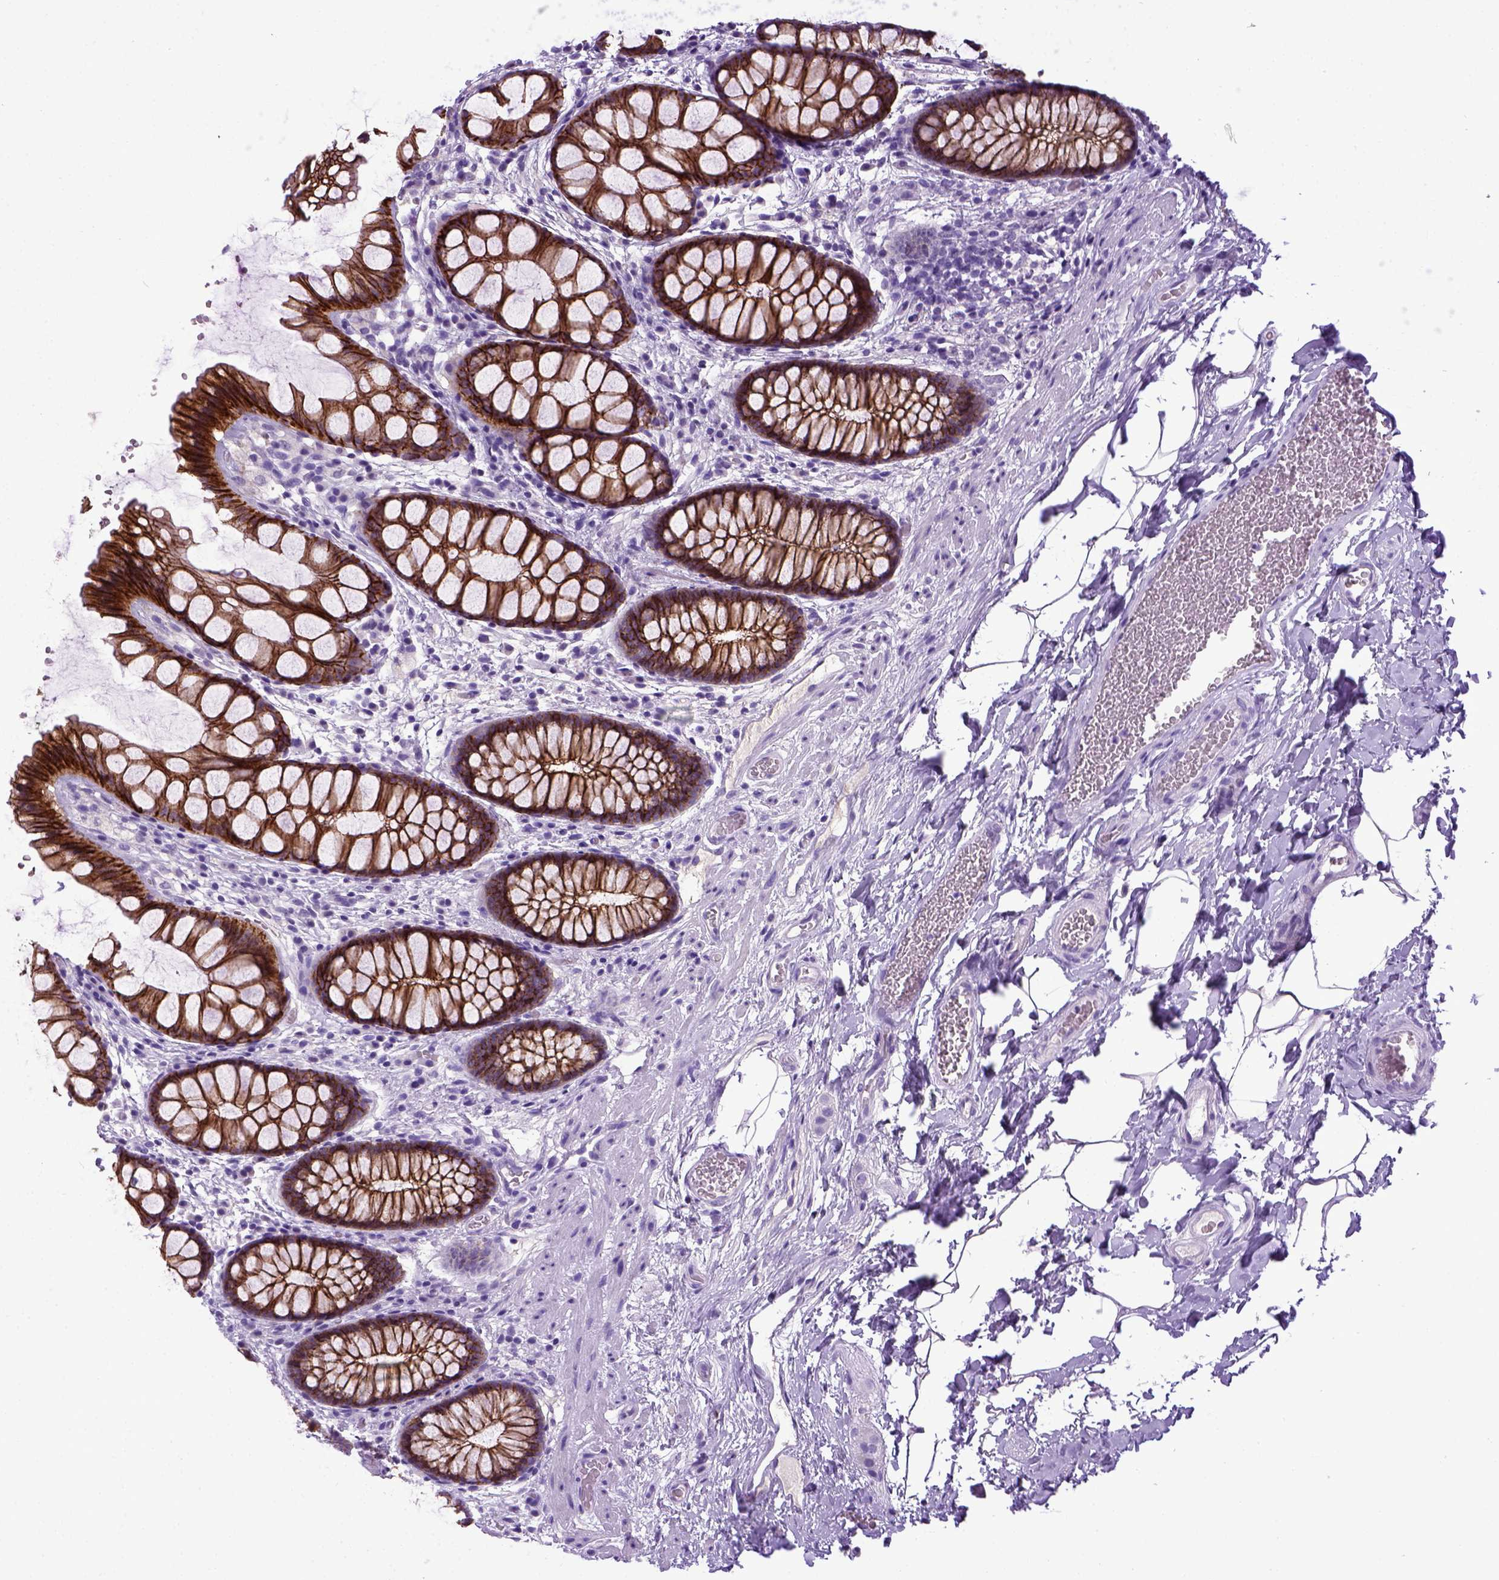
{"staining": {"intensity": "strong", "quantity": ">75%", "location": "cytoplasmic/membranous"}, "tissue": "rectum", "cell_type": "Glandular cells", "image_type": "normal", "snomed": [{"axis": "morphology", "description": "Normal tissue, NOS"}, {"axis": "topography", "description": "Rectum"}], "caption": "IHC (DAB) staining of benign rectum demonstrates strong cytoplasmic/membranous protein staining in about >75% of glandular cells.", "gene": "CDH1", "patient": {"sex": "female", "age": 62}}